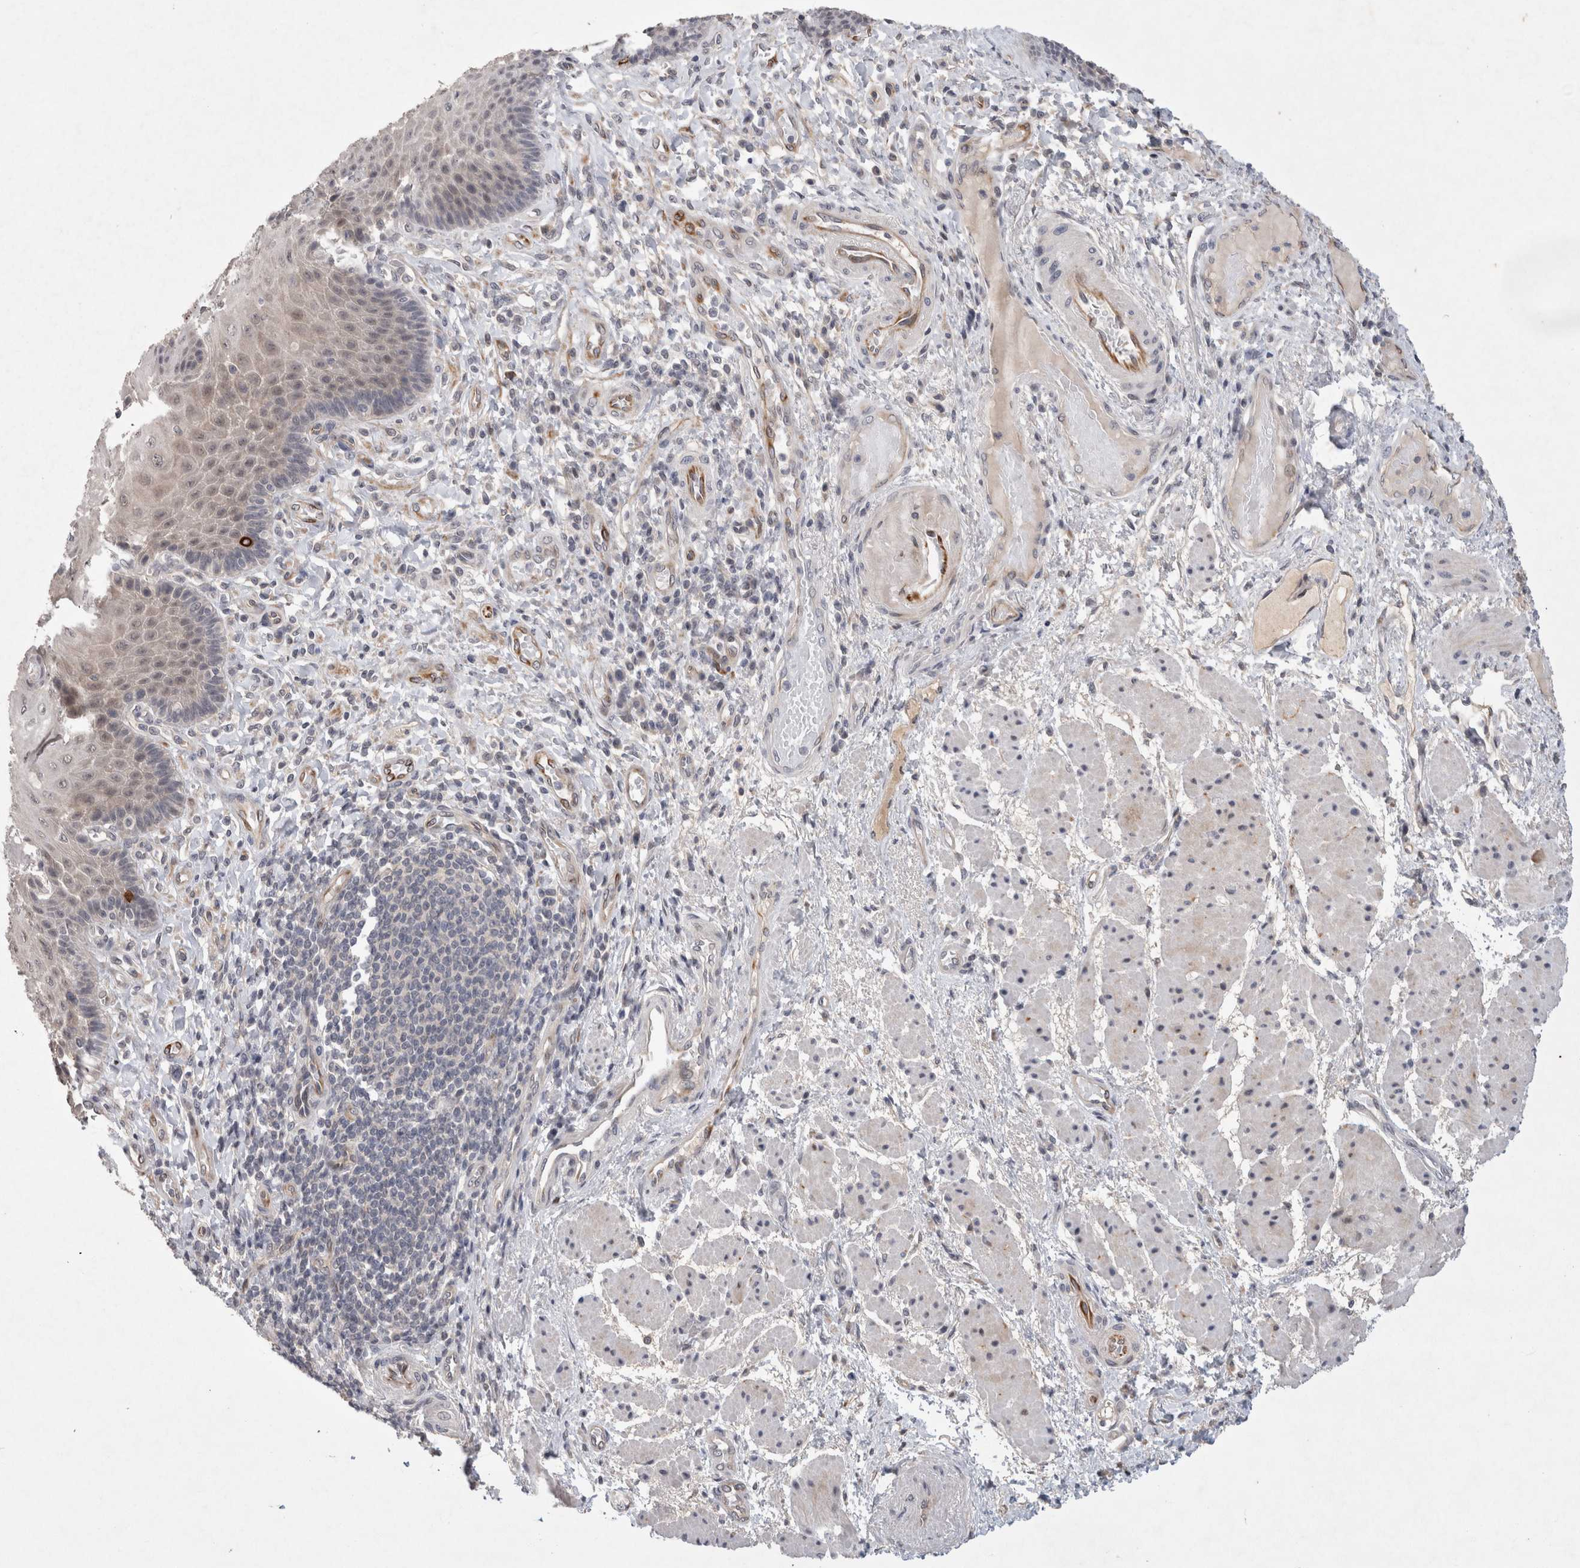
{"staining": {"intensity": "moderate", "quantity": "25%-75%", "location": "cytoplasmic/membranous"}, "tissue": "esophagus", "cell_type": "Squamous epithelial cells", "image_type": "normal", "snomed": [{"axis": "morphology", "description": "Normal tissue, NOS"}, {"axis": "topography", "description": "Esophagus"}], "caption": "Immunohistochemistry staining of unremarkable esophagus, which reveals medium levels of moderate cytoplasmic/membranous staining in approximately 25%-75% of squamous epithelial cells indicating moderate cytoplasmic/membranous protein expression. The staining was performed using DAB (3,3'-diaminobenzidine) (brown) for protein detection and nuclei were counterstained in hematoxylin (blue).", "gene": "CRISPLD1", "patient": {"sex": "male", "age": 54}}